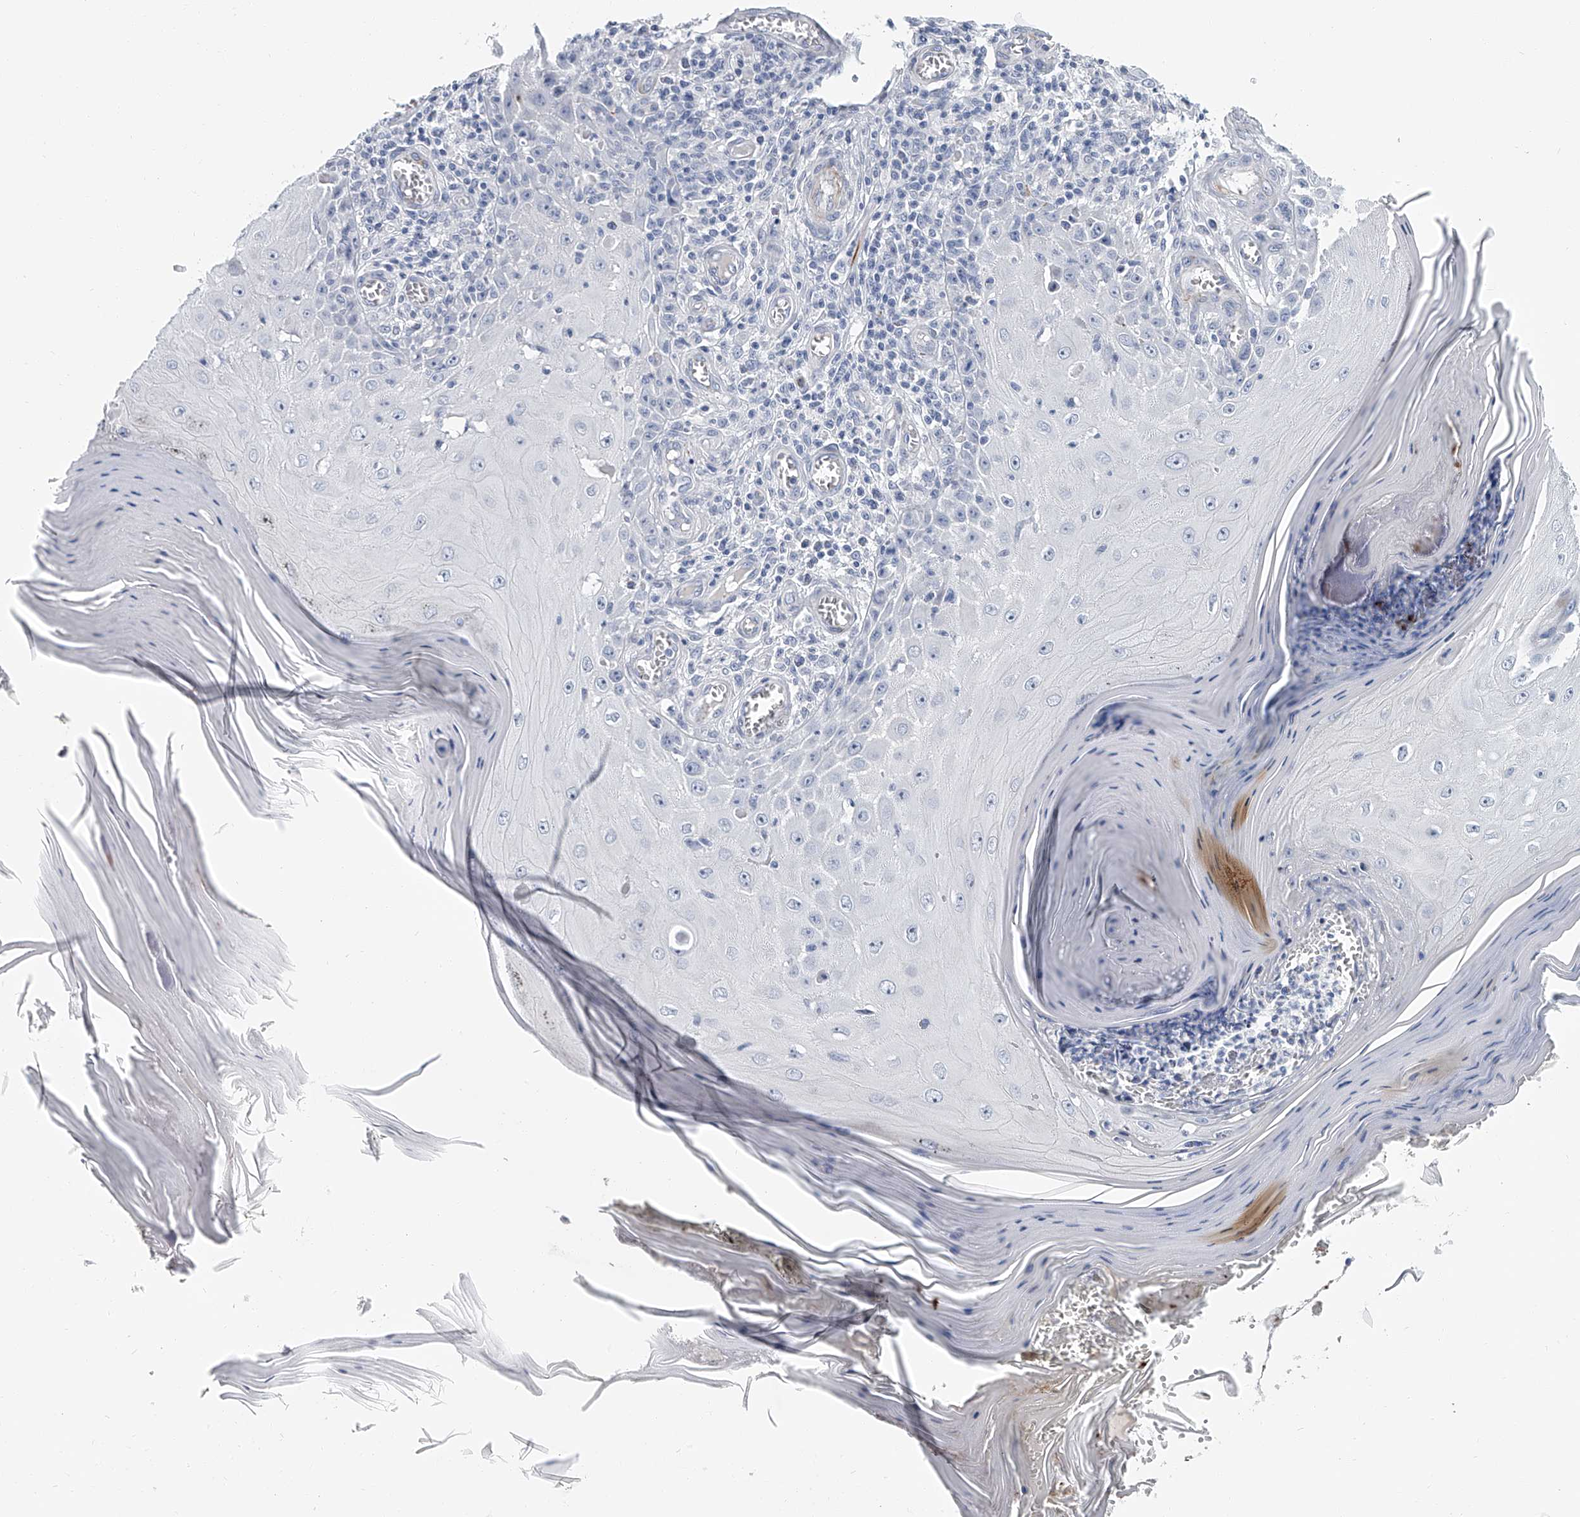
{"staining": {"intensity": "negative", "quantity": "none", "location": "none"}, "tissue": "skin cancer", "cell_type": "Tumor cells", "image_type": "cancer", "snomed": [{"axis": "morphology", "description": "Squamous cell carcinoma, NOS"}, {"axis": "topography", "description": "Skin"}], "caption": "IHC of skin squamous cell carcinoma demonstrates no expression in tumor cells.", "gene": "KIRREL1", "patient": {"sex": "female", "age": 73}}